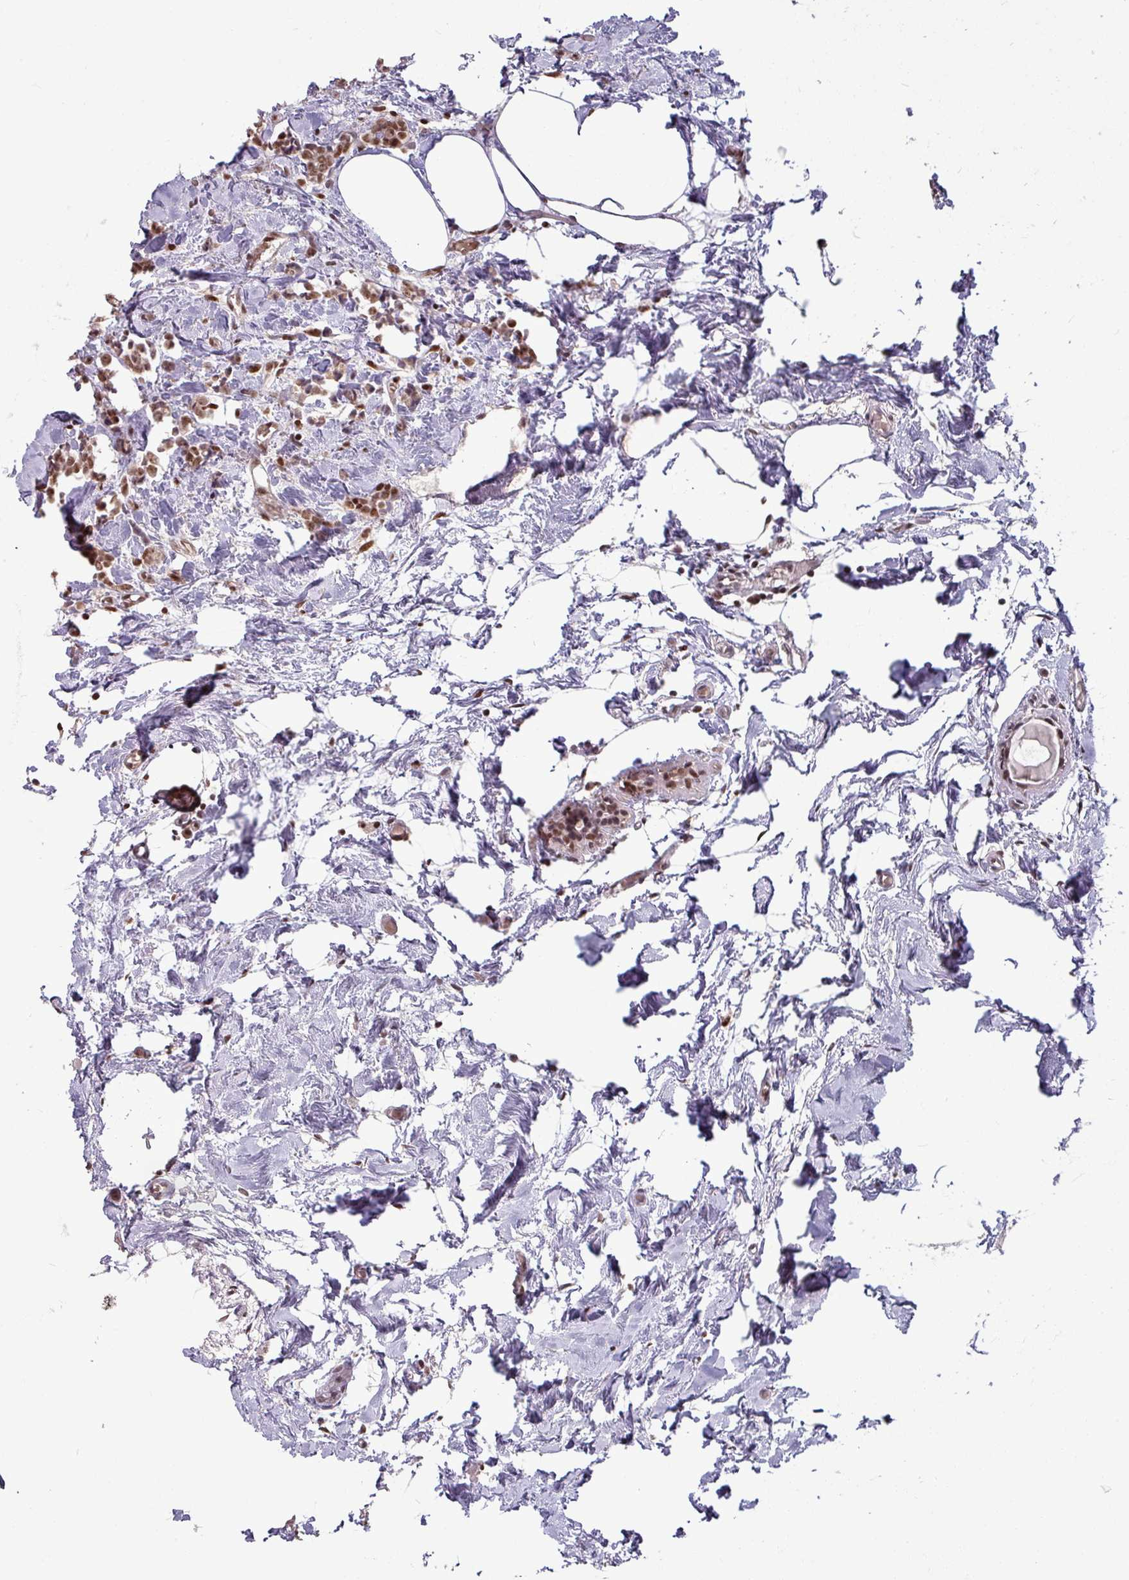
{"staining": {"intensity": "moderate", "quantity": ">75%", "location": "nuclear"}, "tissue": "breast cancer", "cell_type": "Tumor cells", "image_type": "cancer", "snomed": [{"axis": "morphology", "description": "Lobular carcinoma"}, {"axis": "topography", "description": "Breast"}], "caption": "Tumor cells show medium levels of moderate nuclear staining in approximately >75% of cells in human breast cancer (lobular carcinoma). The protein of interest is shown in brown color, while the nuclei are stained blue.", "gene": "TDG", "patient": {"sex": "female", "age": 84}}